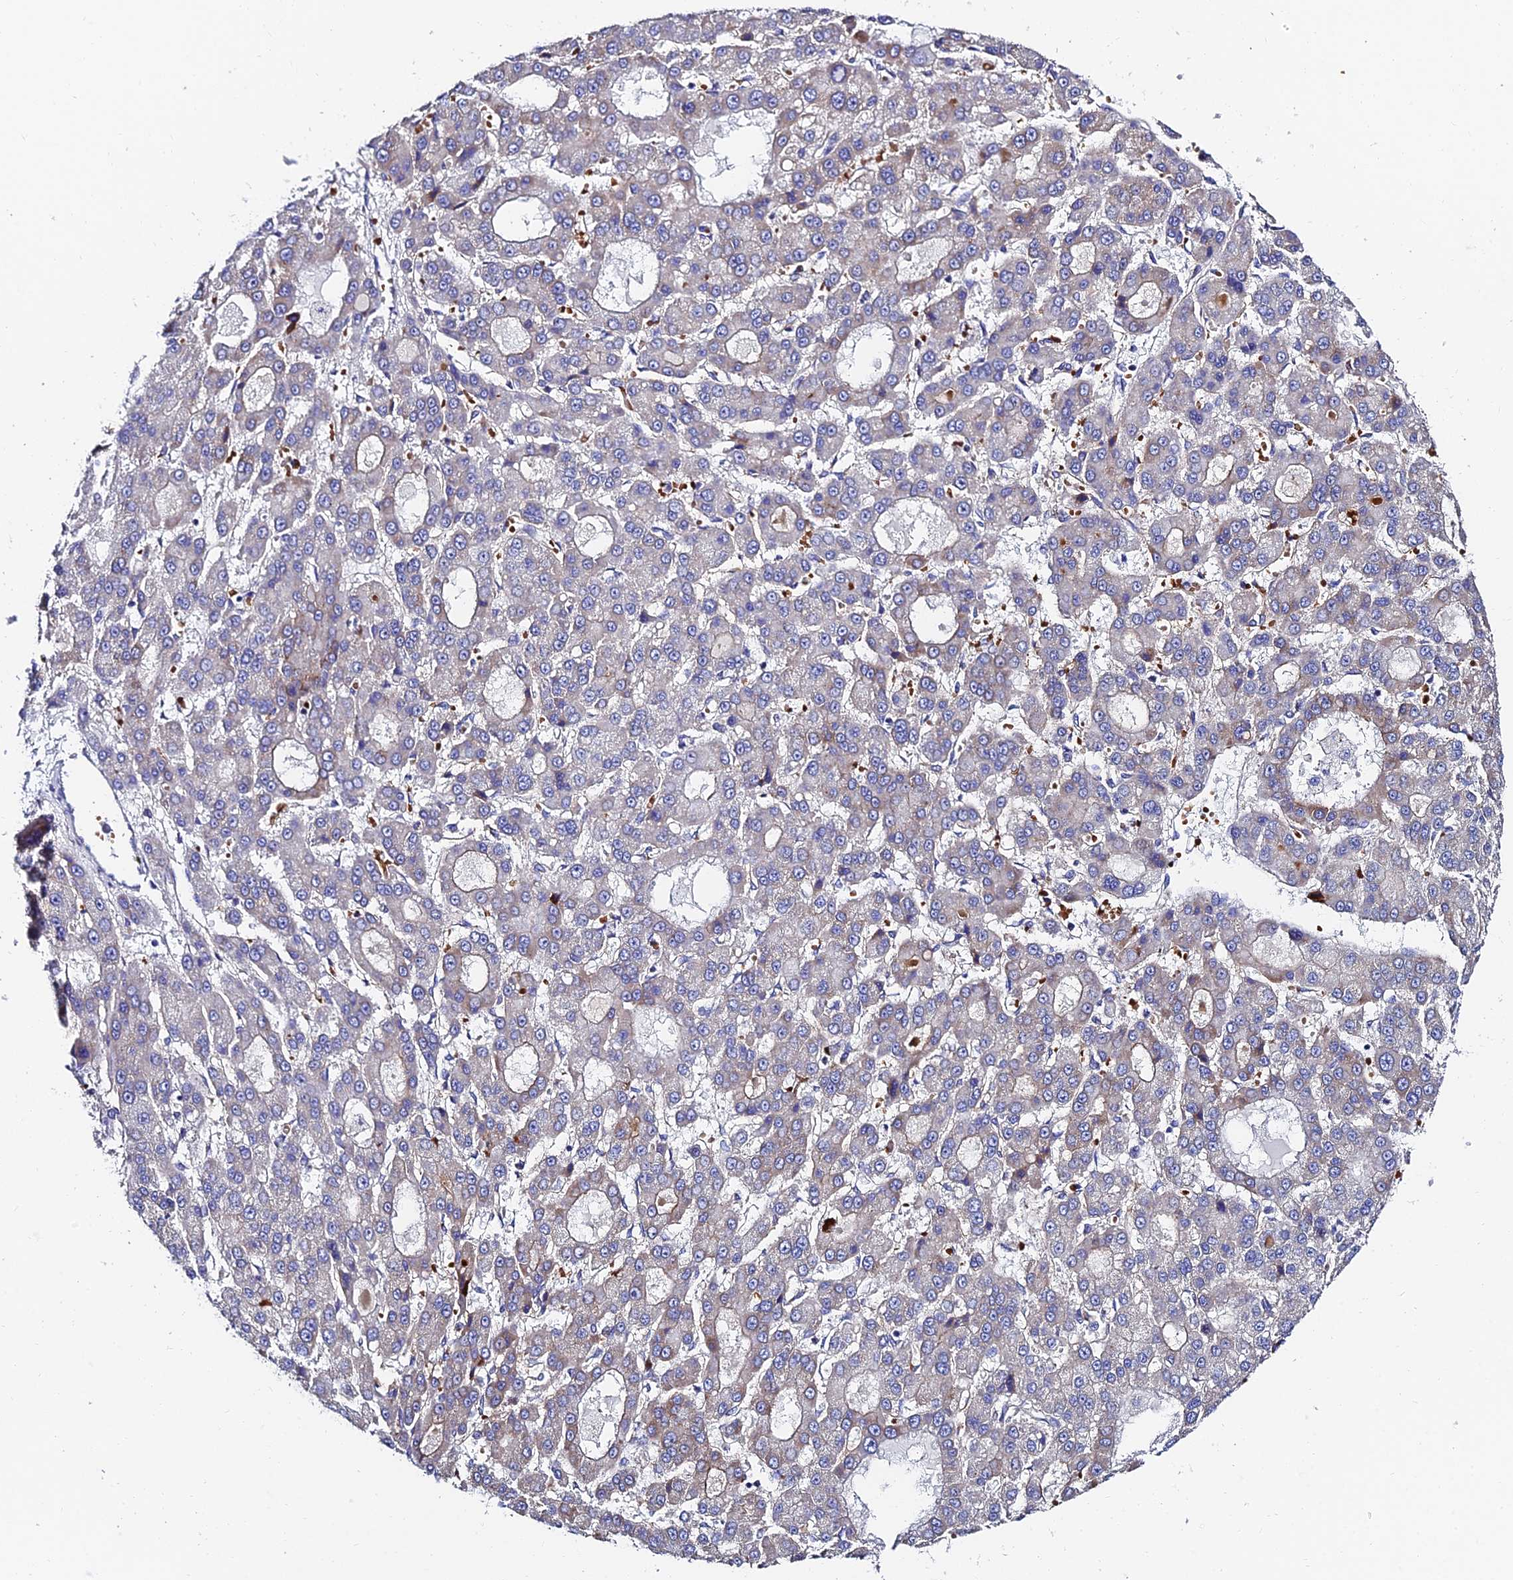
{"staining": {"intensity": "moderate", "quantity": "<25%", "location": "cytoplasmic/membranous"}, "tissue": "liver cancer", "cell_type": "Tumor cells", "image_type": "cancer", "snomed": [{"axis": "morphology", "description": "Carcinoma, Hepatocellular, NOS"}, {"axis": "topography", "description": "Liver"}], "caption": "A high-resolution image shows IHC staining of liver cancer, which shows moderate cytoplasmic/membranous positivity in about <25% of tumor cells. The protein of interest is shown in brown color, while the nuclei are stained blue.", "gene": "ADGRF3", "patient": {"sex": "male", "age": 70}}